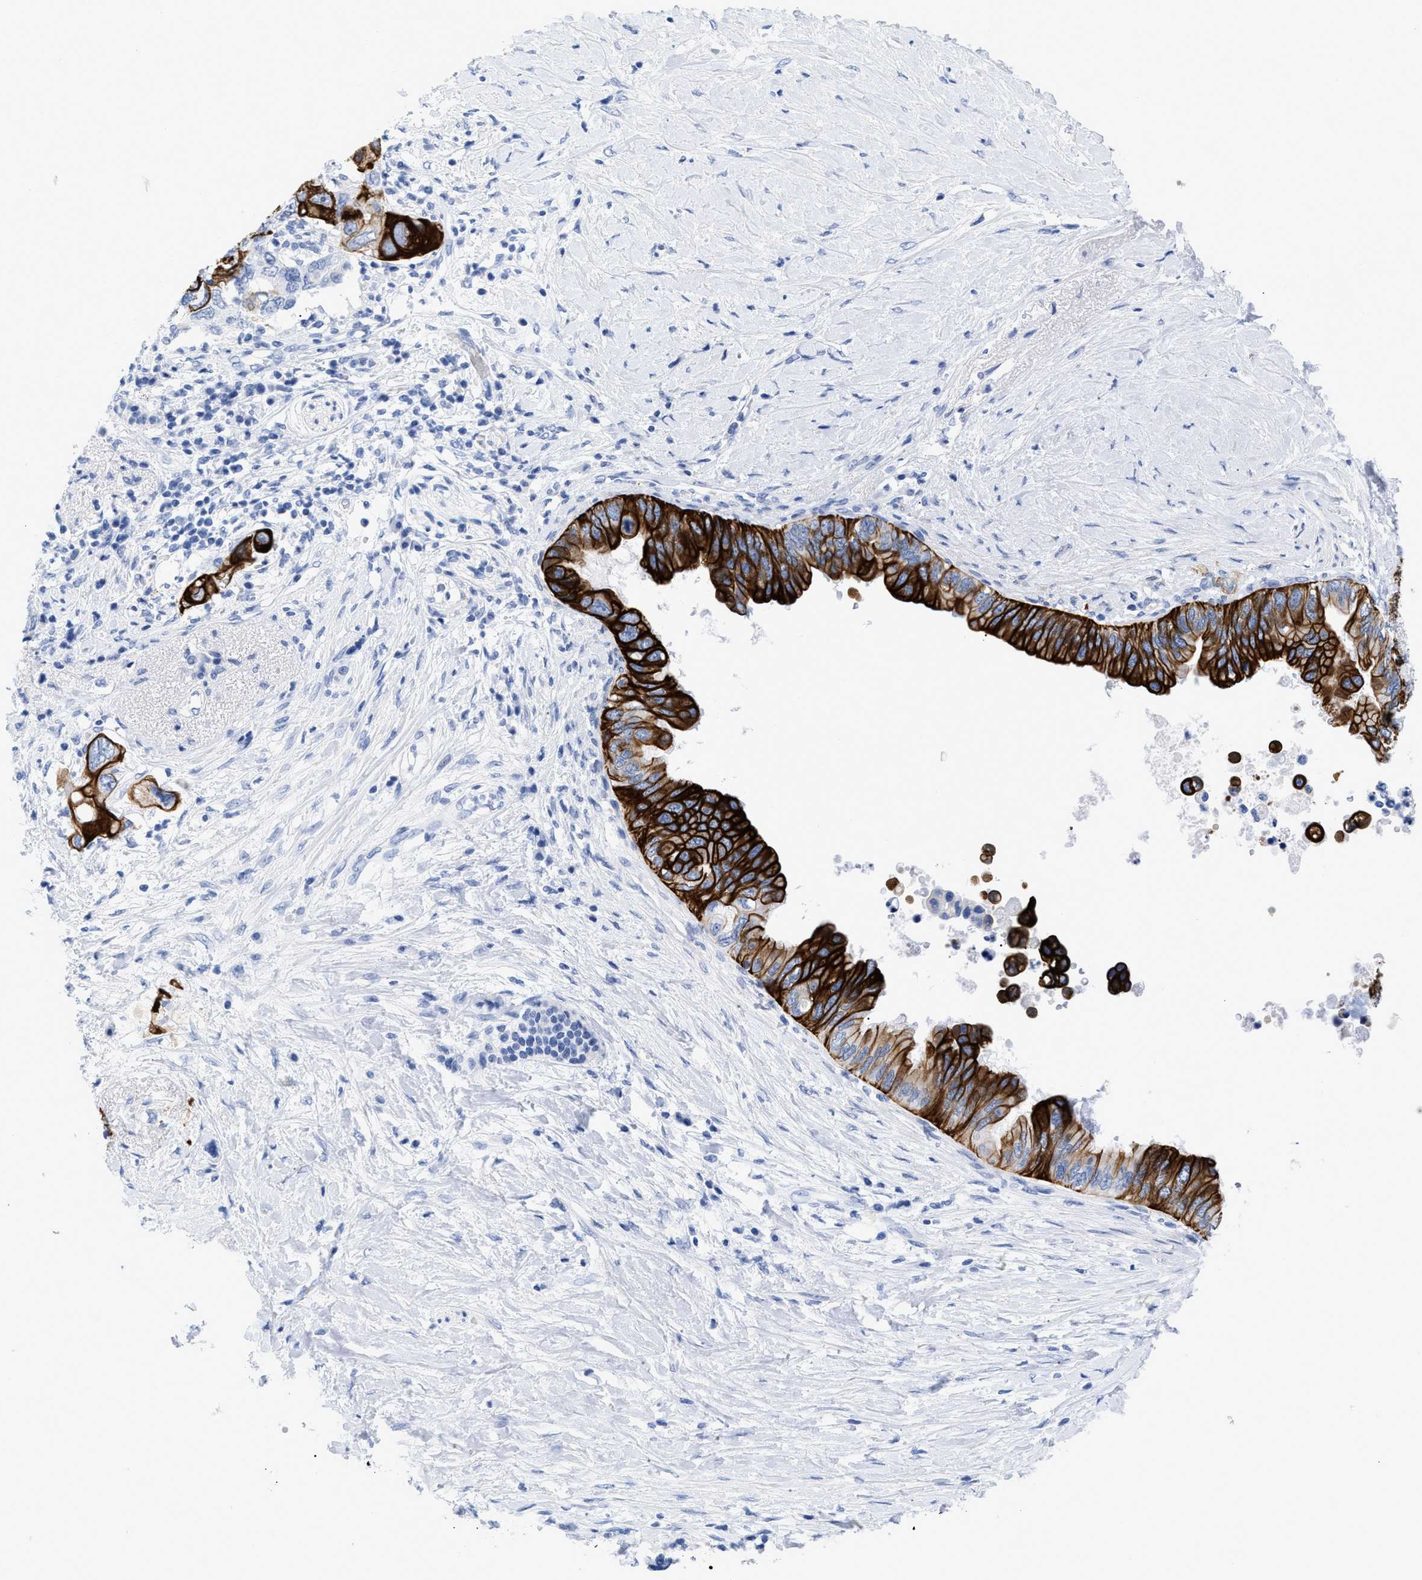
{"staining": {"intensity": "strong", "quantity": "25%-75%", "location": "cytoplasmic/membranous"}, "tissue": "pancreatic cancer", "cell_type": "Tumor cells", "image_type": "cancer", "snomed": [{"axis": "morphology", "description": "Adenocarcinoma, NOS"}, {"axis": "topography", "description": "Pancreas"}], "caption": "A photomicrograph of human pancreatic cancer stained for a protein exhibits strong cytoplasmic/membranous brown staining in tumor cells.", "gene": "DUSP26", "patient": {"sex": "female", "age": 56}}